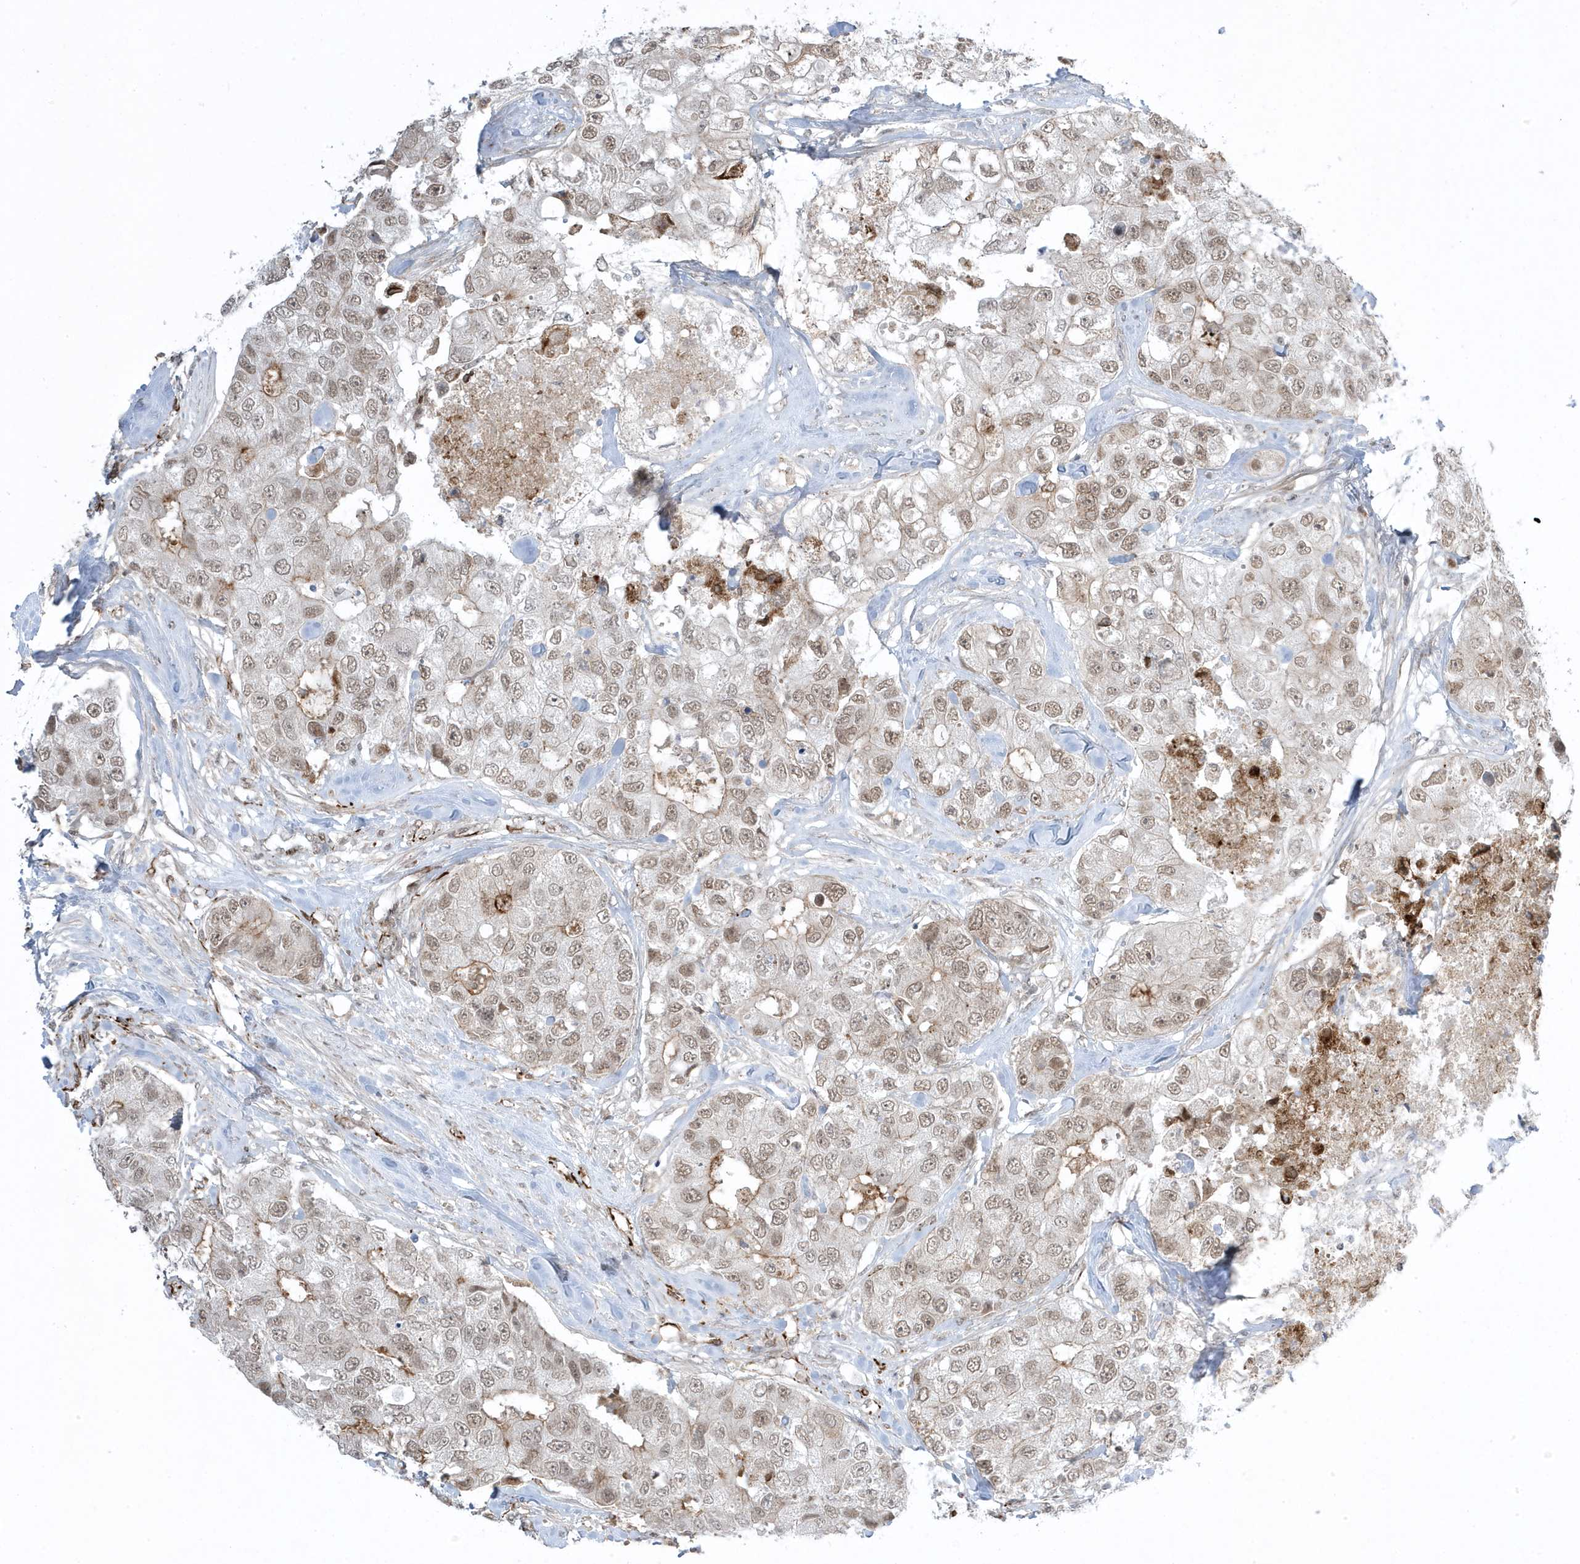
{"staining": {"intensity": "moderate", "quantity": ">75%", "location": "nuclear"}, "tissue": "breast cancer", "cell_type": "Tumor cells", "image_type": "cancer", "snomed": [{"axis": "morphology", "description": "Duct carcinoma"}, {"axis": "topography", "description": "Breast"}], "caption": "Immunohistochemical staining of intraductal carcinoma (breast) reveals medium levels of moderate nuclear staining in about >75% of tumor cells. The protein of interest is shown in brown color, while the nuclei are stained blue.", "gene": "ADAMTSL3", "patient": {"sex": "female", "age": 62}}